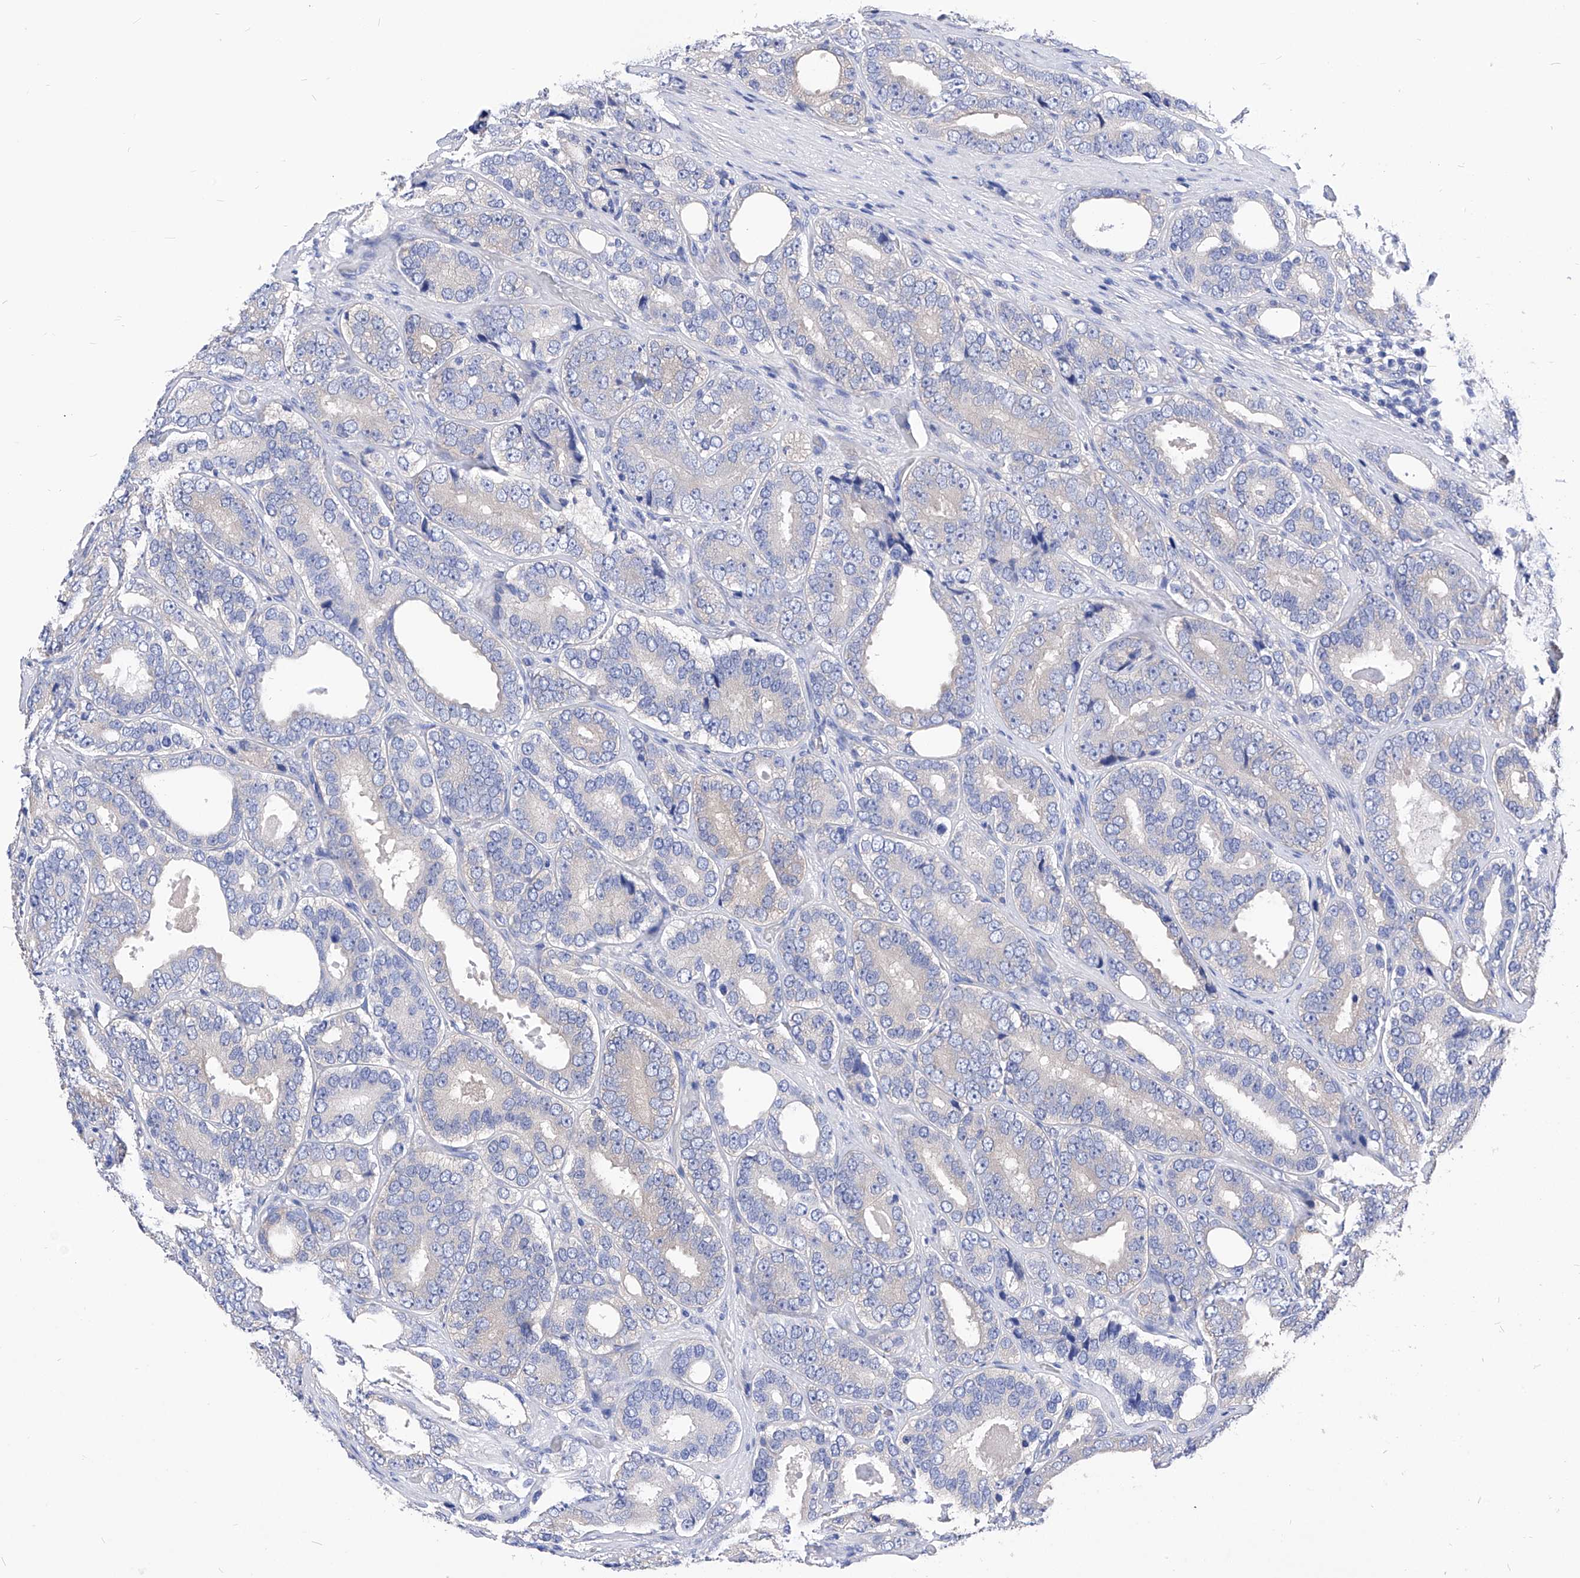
{"staining": {"intensity": "negative", "quantity": "none", "location": "none"}, "tissue": "prostate cancer", "cell_type": "Tumor cells", "image_type": "cancer", "snomed": [{"axis": "morphology", "description": "Adenocarcinoma, High grade"}, {"axis": "topography", "description": "Prostate"}], "caption": "Immunohistochemistry micrograph of human high-grade adenocarcinoma (prostate) stained for a protein (brown), which displays no positivity in tumor cells. The staining was performed using DAB to visualize the protein expression in brown, while the nuclei were stained in blue with hematoxylin (Magnification: 20x).", "gene": "XPNPEP1", "patient": {"sex": "male", "age": 56}}